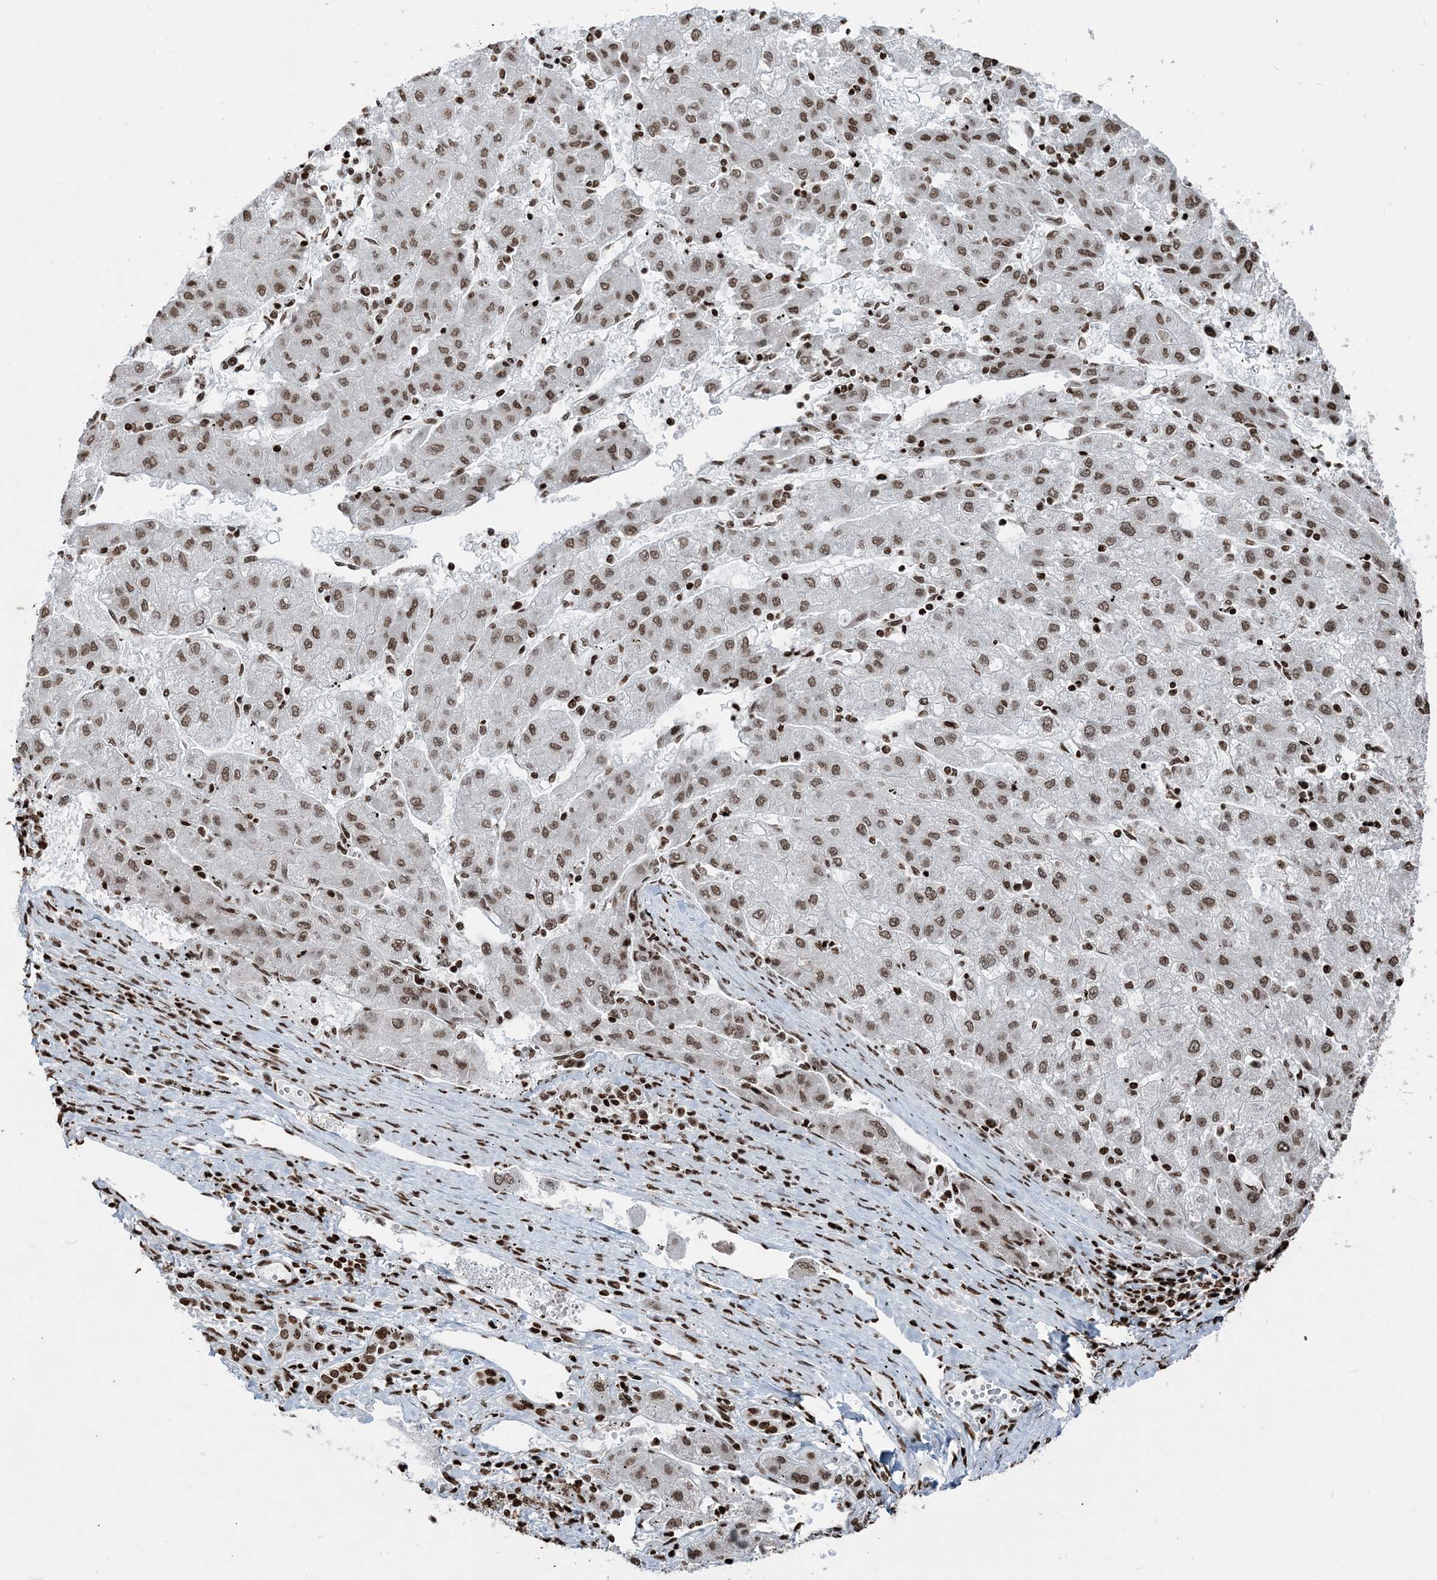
{"staining": {"intensity": "moderate", "quantity": ">75%", "location": "nuclear"}, "tissue": "liver cancer", "cell_type": "Tumor cells", "image_type": "cancer", "snomed": [{"axis": "morphology", "description": "Carcinoma, Hepatocellular, NOS"}, {"axis": "topography", "description": "Liver"}], "caption": "Liver cancer (hepatocellular carcinoma) stained with DAB (3,3'-diaminobenzidine) immunohistochemistry (IHC) exhibits medium levels of moderate nuclear staining in approximately >75% of tumor cells. (DAB (3,3'-diaminobenzidine) IHC with brightfield microscopy, high magnification).", "gene": "H3-3B", "patient": {"sex": "male", "age": 72}}